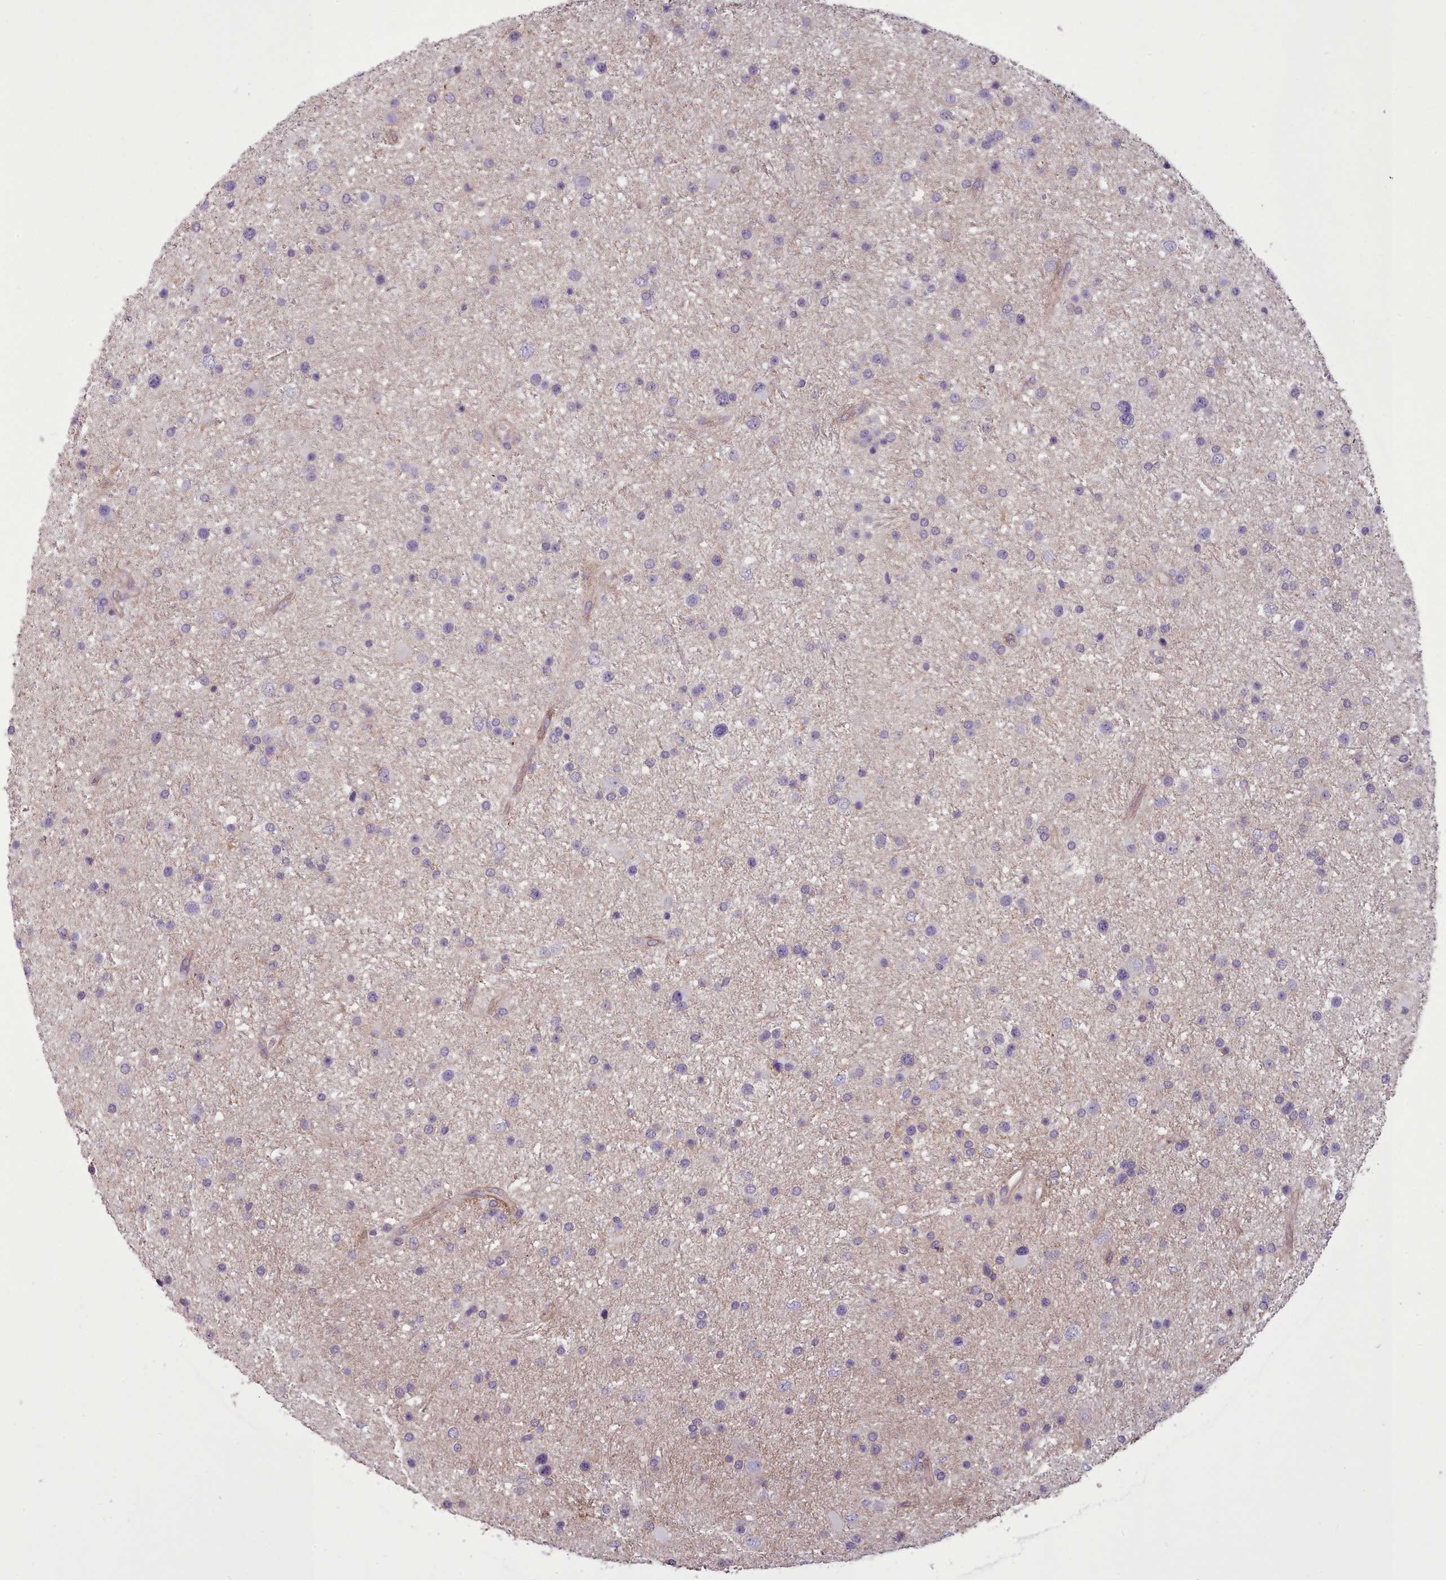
{"staining": {"intensity": "negative", "quantity": "none", "location": "none"}, "tissue": "glioma", "cell_type": "Tumor cells", "image_type": "cancer", "snomed": [{"axis": "morphology", "description": "Glioma, malignant, Low grade"}, {"axis": "topography", "description": "Brain"}], "caption": "An IHC micrograph of glioma is shown. There is no staining in tumor cells of glioma. (DAB (3,3'-diaminobenzidine) immunohistochemistry with hematoxylin counter stain).", "gene": "PLD4", "patient": {"sex": "female", "age": 32}}